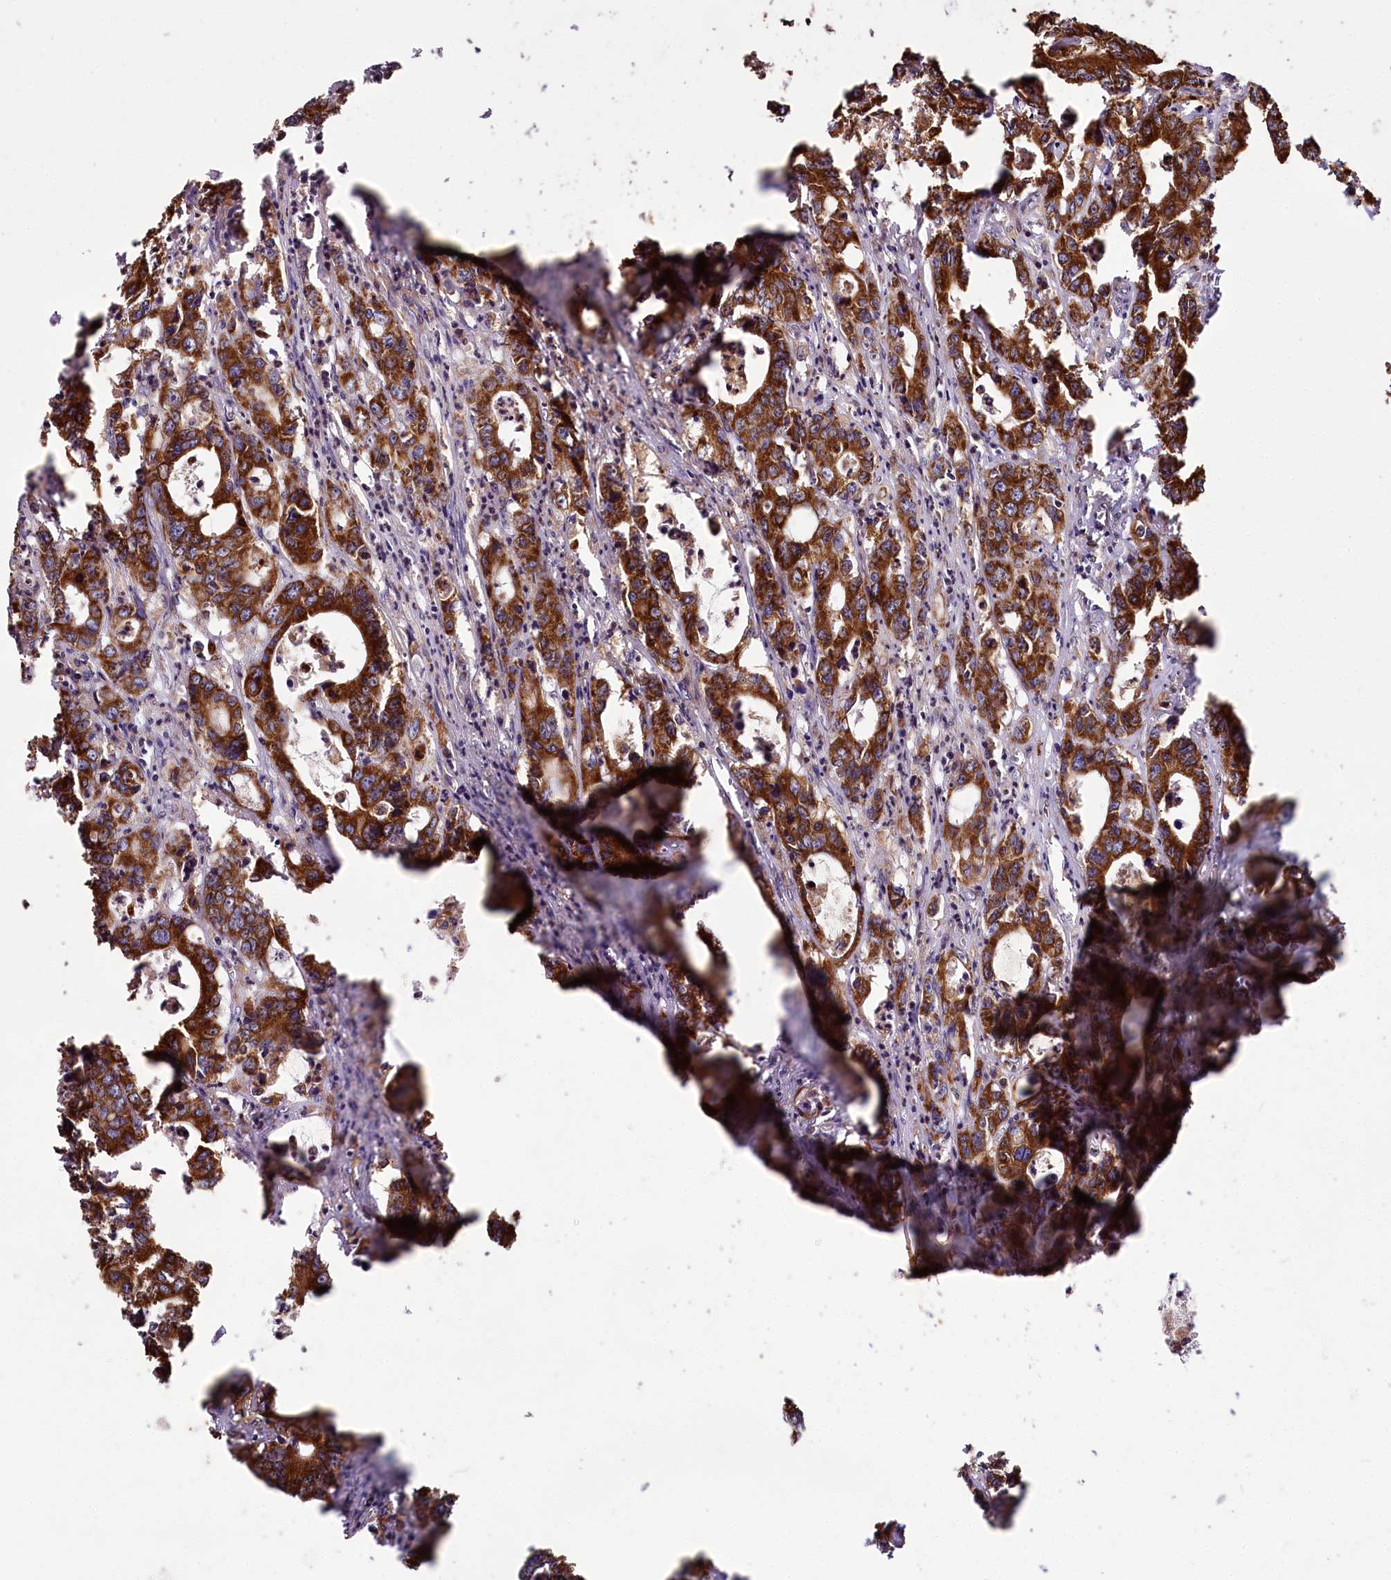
{"staining": {"intensity": "strong", "quantity": ">75%", "location": "cytoplasmic/membranous"}, "tissue": "colorectal cancer", "cell_type": "Tumor cells", "image_type": "cancer", "snomed": [{"axis": "morphology", "description": "Adenocarcinoma, NOS"}, {"axis": "topography", "description": "Colon"}], "caption": "Adenocarcinoma (colorectal) stained with DAB immunohistochemistry (IHC) exhibits high levels of strong cytoplasmic/membranous positivity in approximately >75% of tumor cells.", "gene": "RAB7A", "patient": {"sex": "female", "age": 75}}